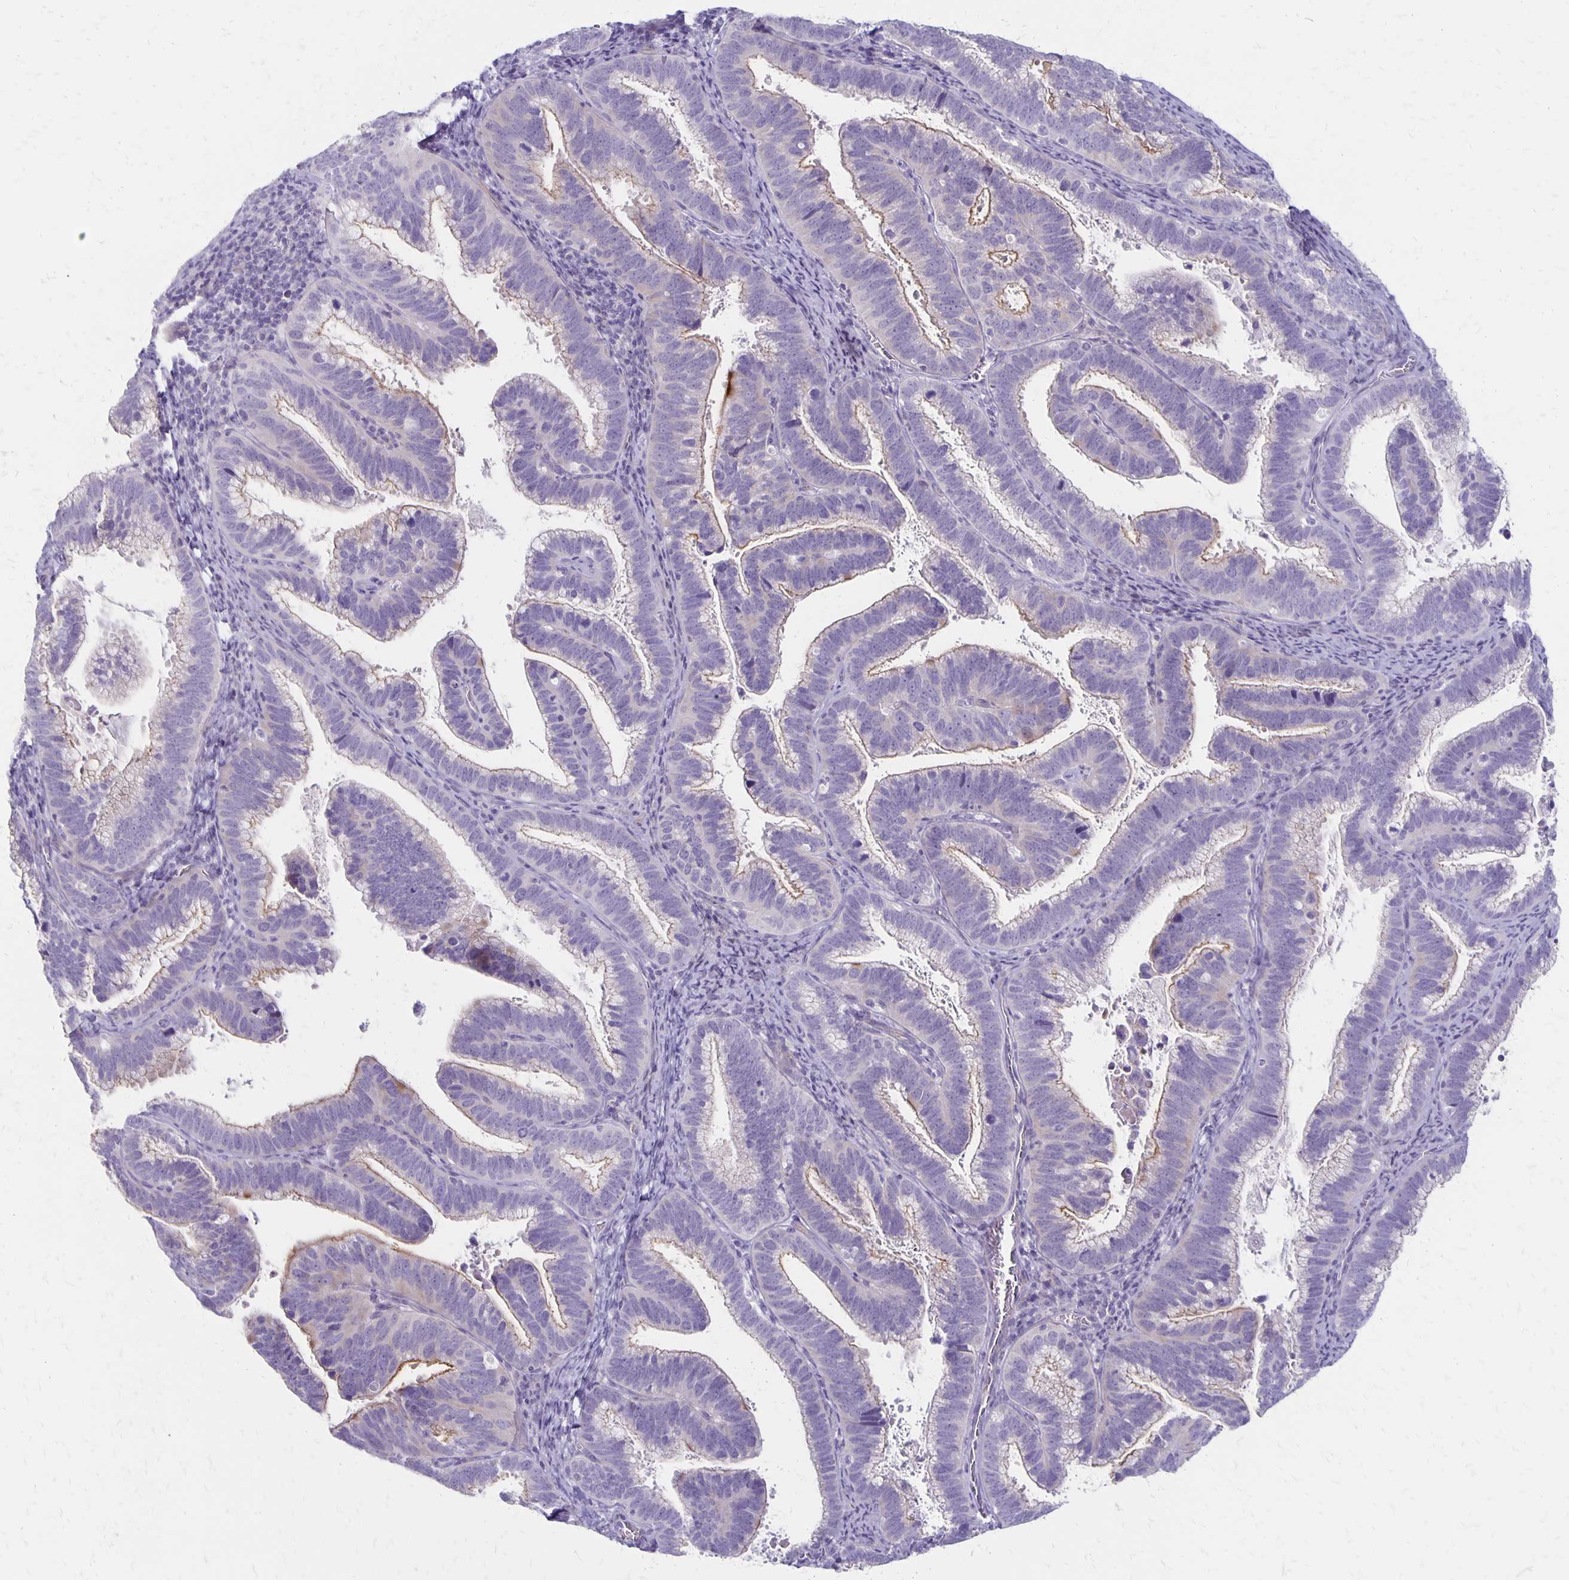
{"staining": {"intensity": "moderate", "quantity": "25%-75%", "location": "cytoplasmic/membranous"}, "tissue": "cervical cancer", "cell_type": "Tumor cells", "image_type": "cancer", "snomed": [{"axis": "morphology", "description": "Adenocarcinoma, NOS"}, {"axis": "topography", "description": "Cervix"}], "caption": "DAB (3,3'-diaminobenzidine) immunohistochemical staining of cervical cancer demonstrates moderate cytoplasmic/membranous protein expression in approximately 25%-75% of tumor cells. (DAB (3,3'-diaminobenzidine) IHC, brown staining for protein, blue staining for nuclei).", "gene": "HOMER1", "patient": {"sex": "female", "age": 61}}